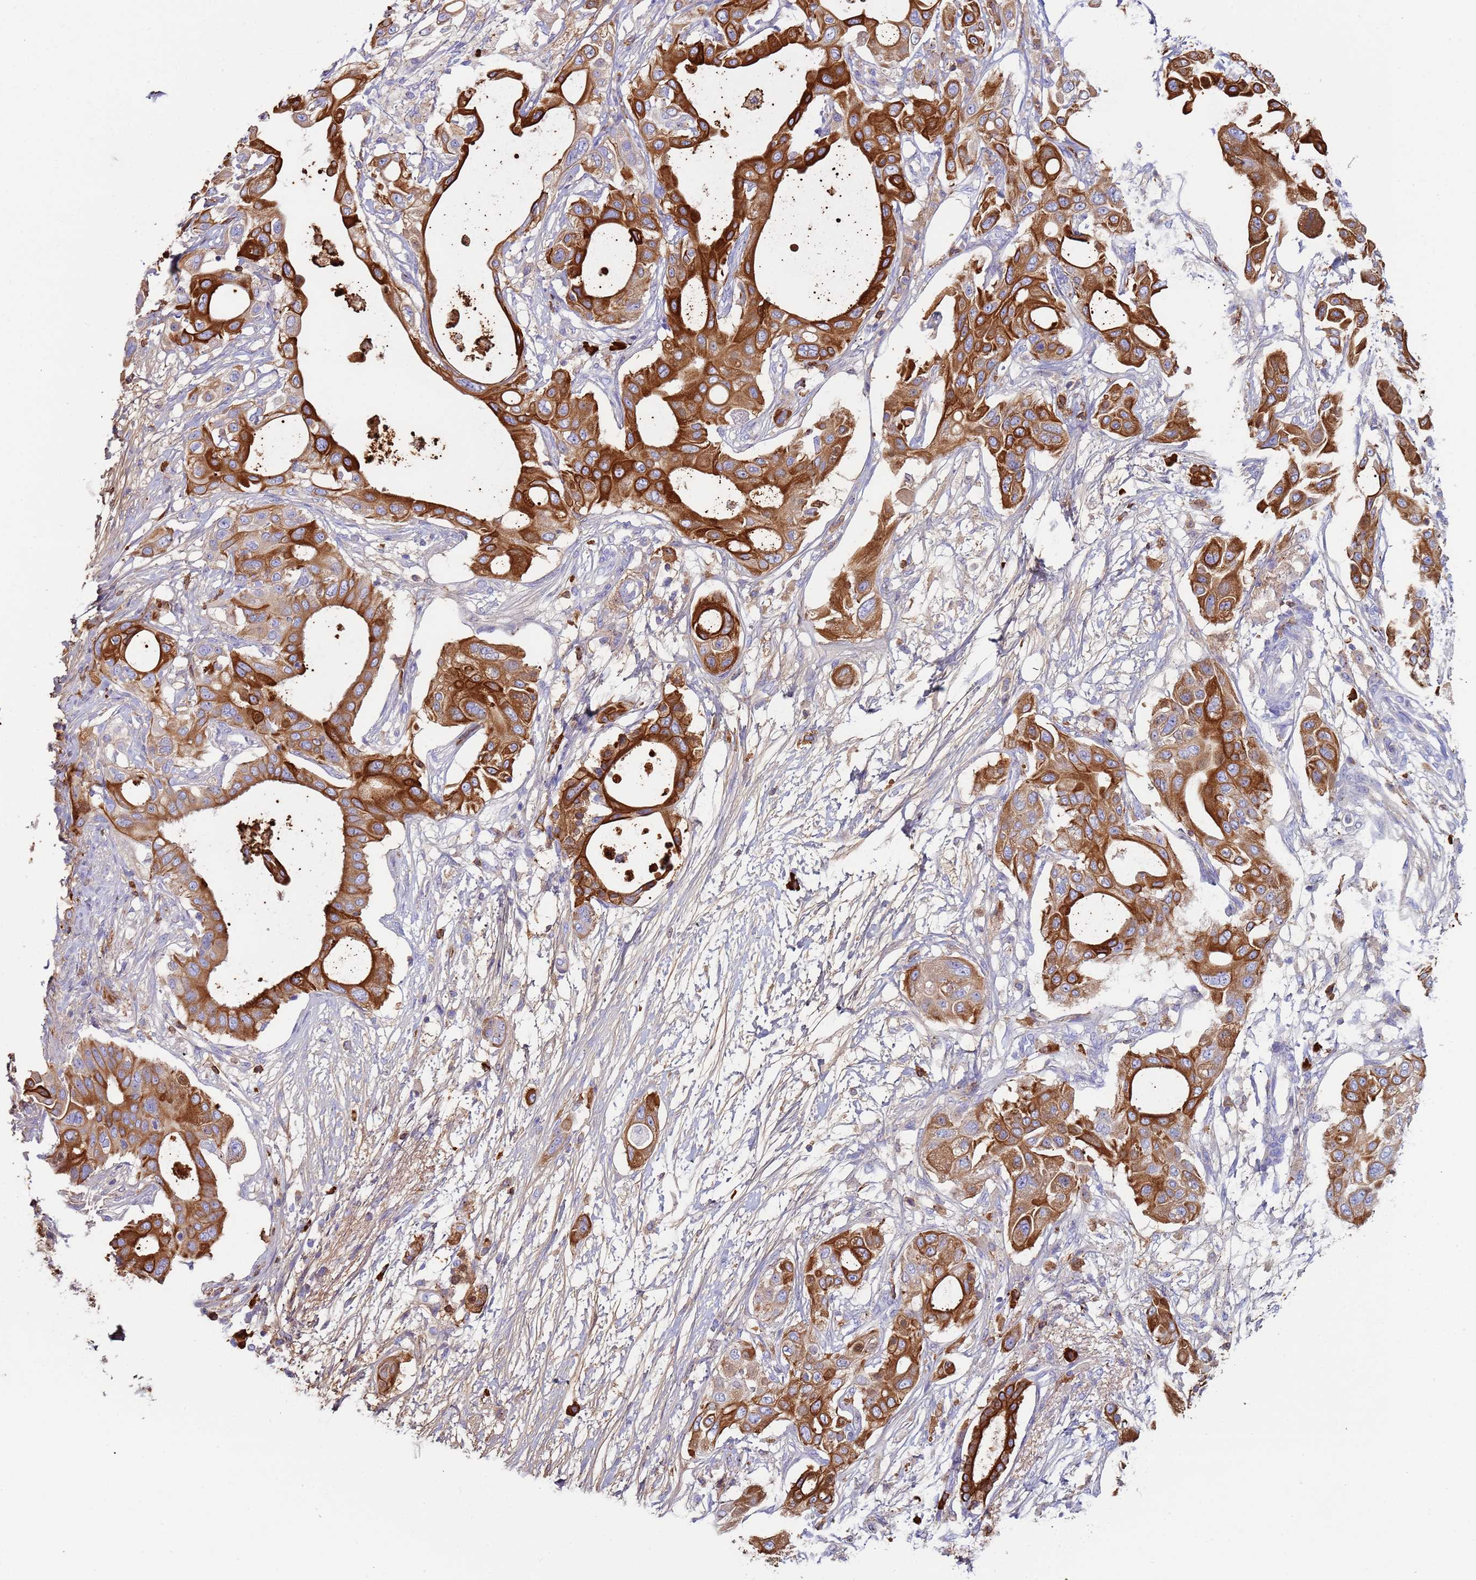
{"staining": {"intensity": "strong", "quantity": ">75%", "location": "cytoplasmic/membranous"}, "tissue": "pancreatic cancer", "cell_type": "Tumor cells", "image_type": "cancer", "snomed": [{"axis": "morphology", "description": "Adenocarcinoma, NOS"}, {"axis": "topography", "description": "Pancreas"}], "caption": "About >75% of tumor cells in pancreatic cancer (adenocarcinoma) display strong cytoplasmic/membranous protein staining as visualized by brown immunohistochemical staining.", "gene": "CYSLTR2", "patient": {"sex": "male", "age": 68}}